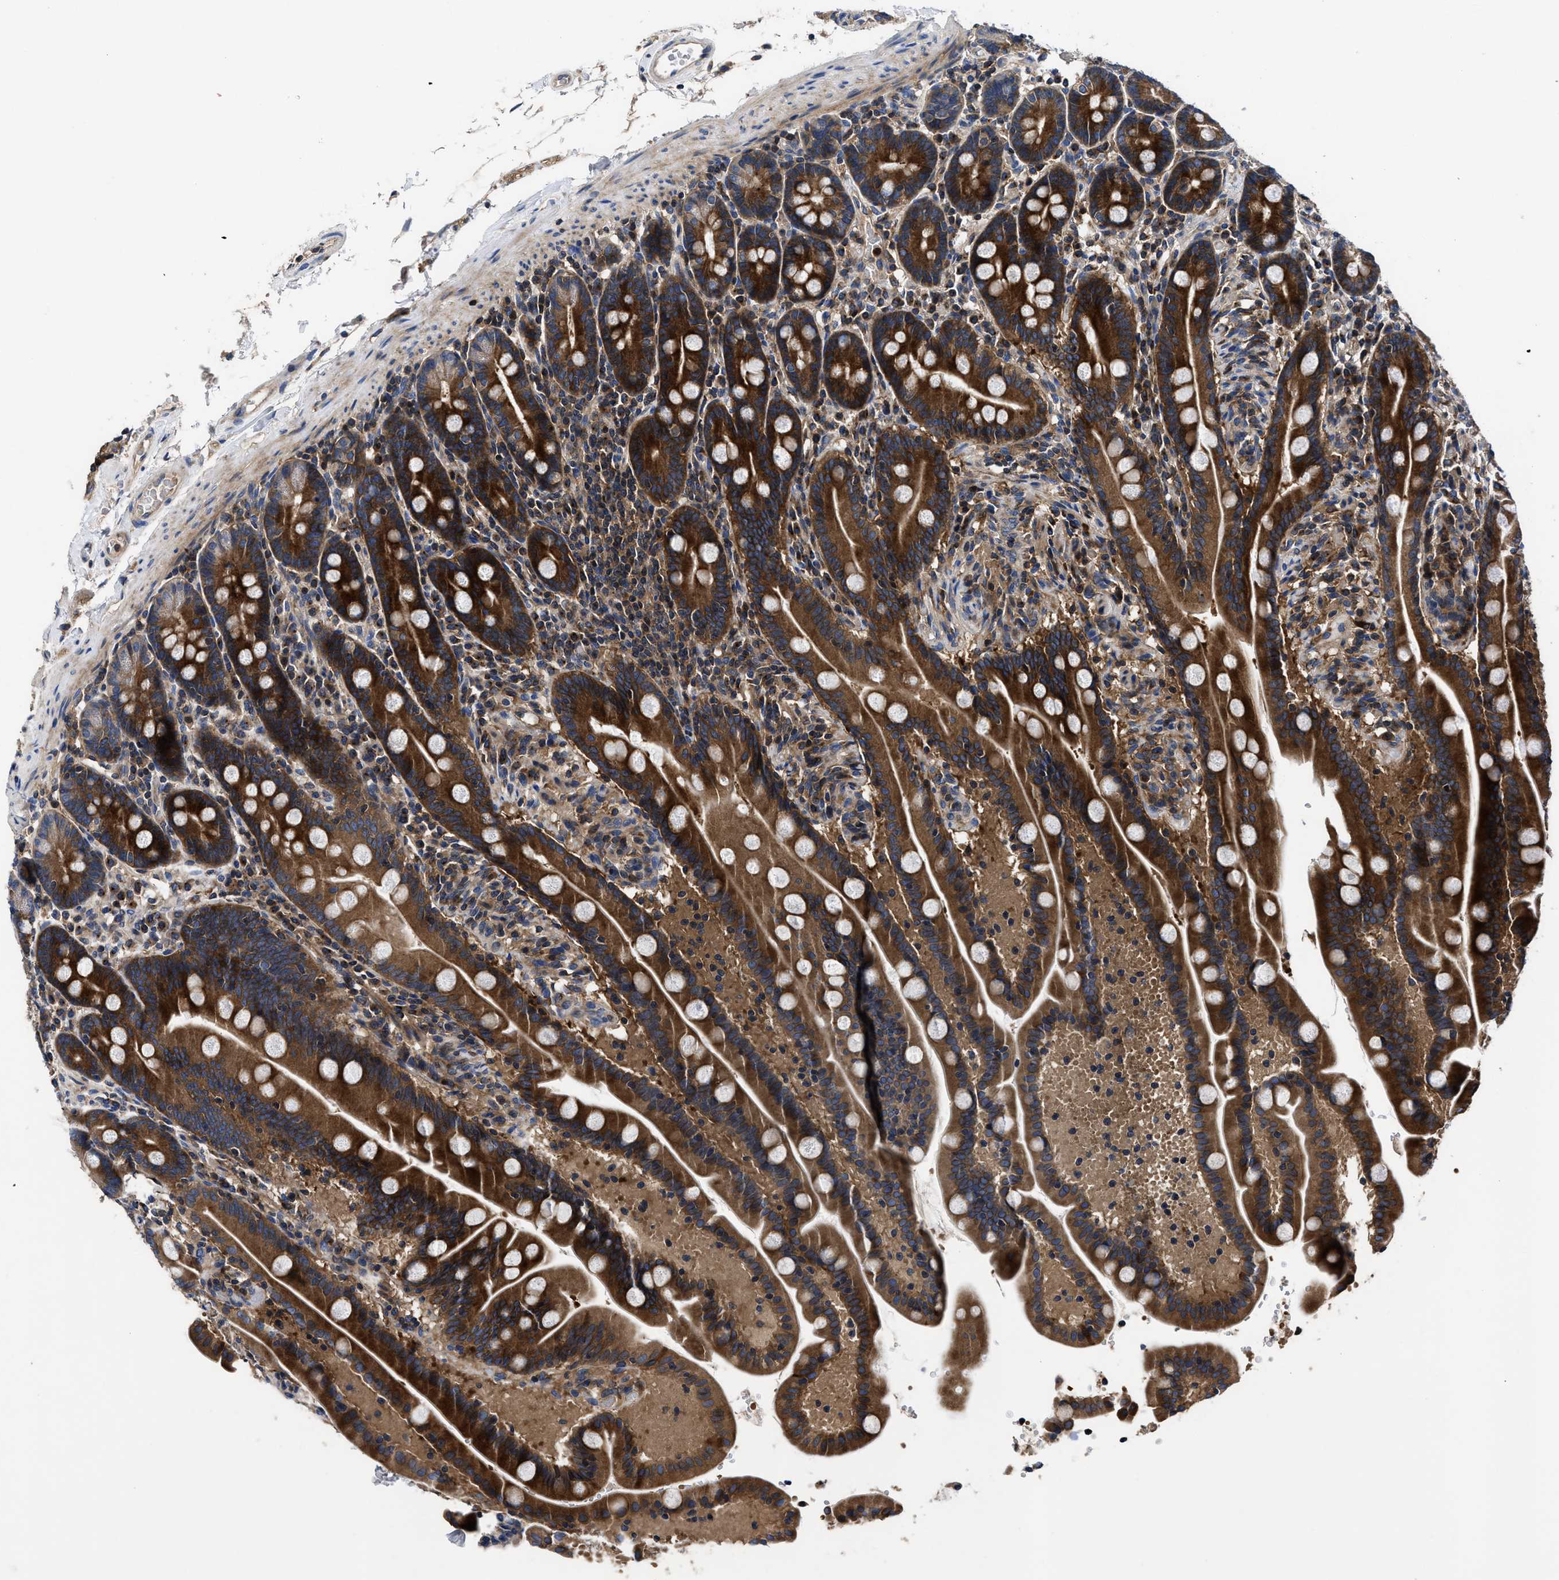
{"staining": {"intensity": "strong", "quantity": ">75%", "location": "cytoplasmic/membranous"}, "tissue": "duodenum", "cell_type": "Glandular cells", "image_type": "normal", "snomed": [{"axis": "morphology", "description": "Normal tissue, NOS"}, {"axis": "topography", "description": "Duodenum"}], "caption": "IHC staining of unremarkable duodenum, which shows high levels of strong cytoplasmic/membranous staining in approximately >75% of glandular cells indicating strong cytoplasmic/membranous protein staining. The staining was performed using DAB (brown) for protein detection and nuclei were counterstained in hematoxylin (blue).", "gene": "YBEY", "patient": {"sex": "male", "age": 54}}